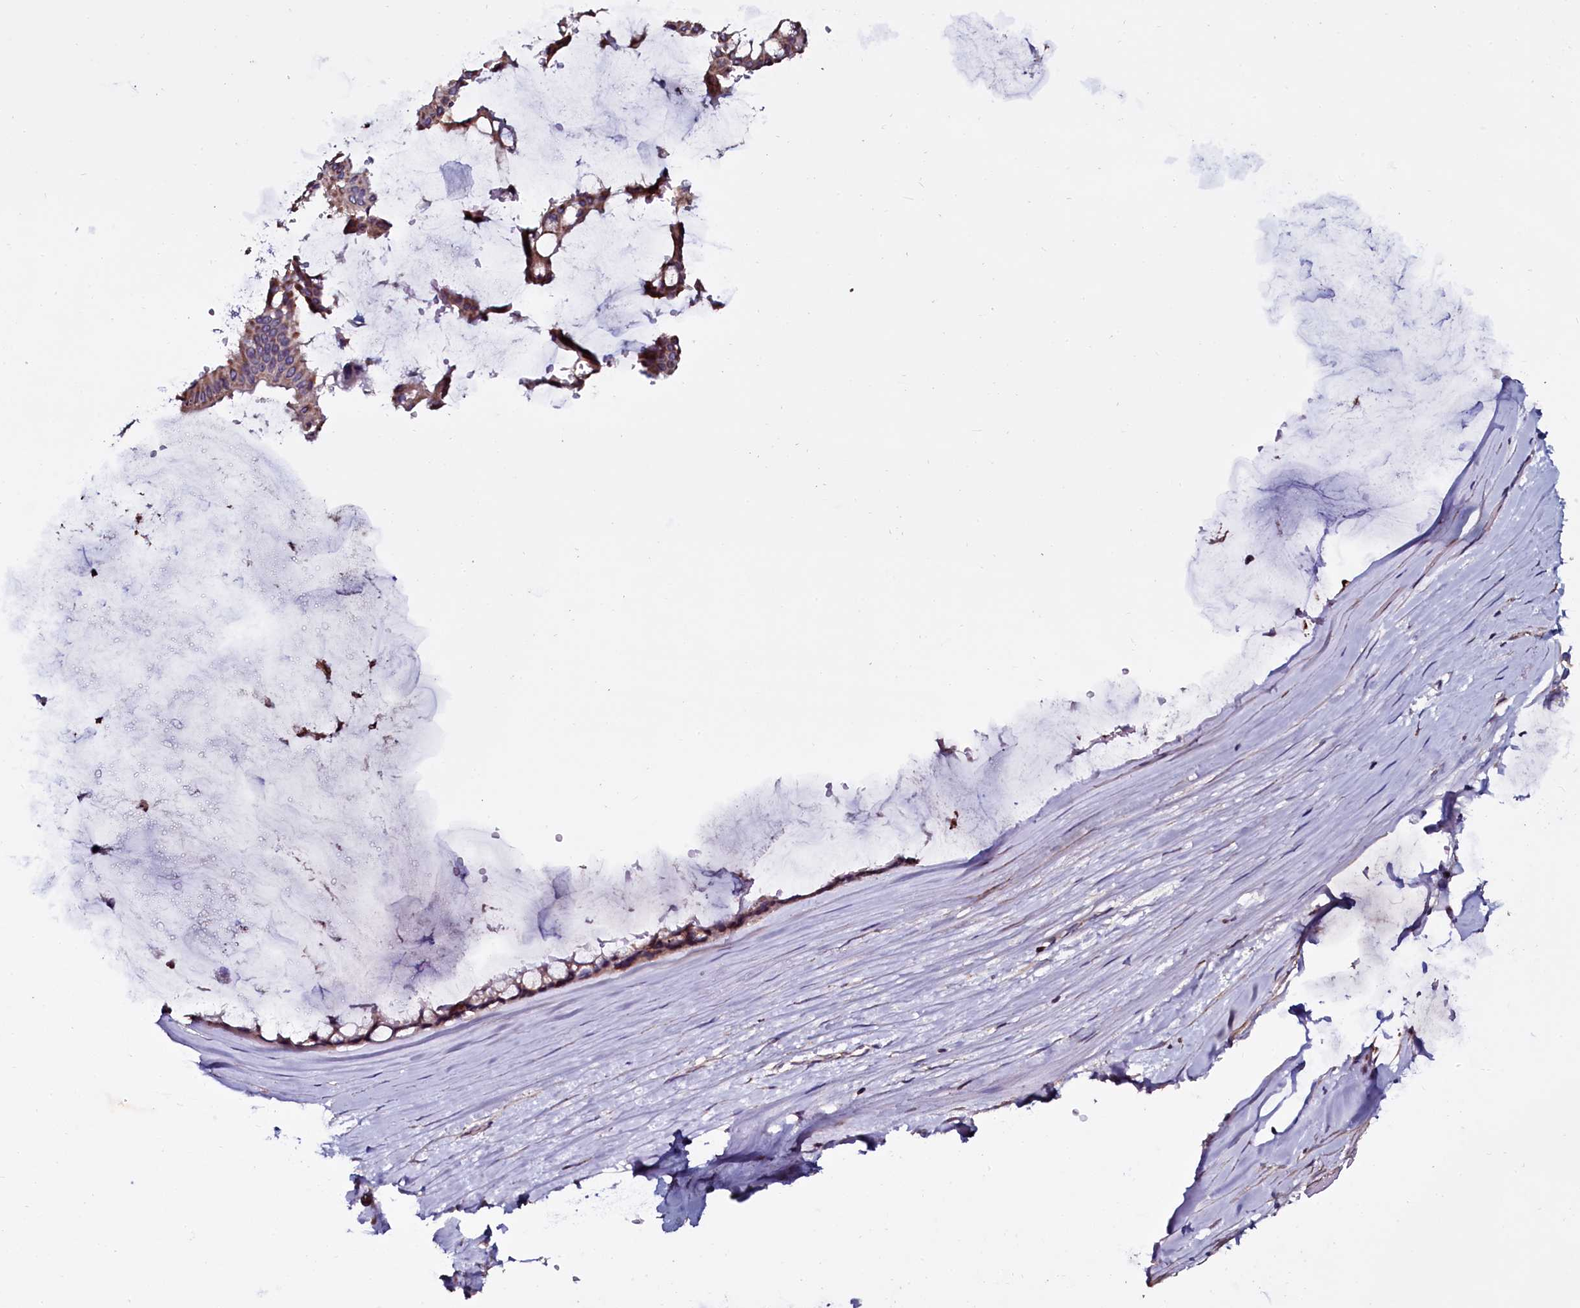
{"staining": {"intensity": "moderate", "quantity": ">75%", "location": "cytoplasmic/membranous"}, "tissue": "ovarian cancer", "cell_type": "Tumor cells", "image_type": "cancer", "snomed": [{"axis": "morphology", "description": "Cystadenocarcinoma, mucinous, NOS"}, {"axis": "topography", "description": "Ovary"}], "caption": "High-power microscopy captured an IHC photomicrograph of ovarian cancer (mucinous cystadenocarcinoma), revealing moderate cytoplasmic/membranous staining in about >75% of tumor cells.", "gene": "NAA80", "patient": {"sex": "female", "age": 39}}